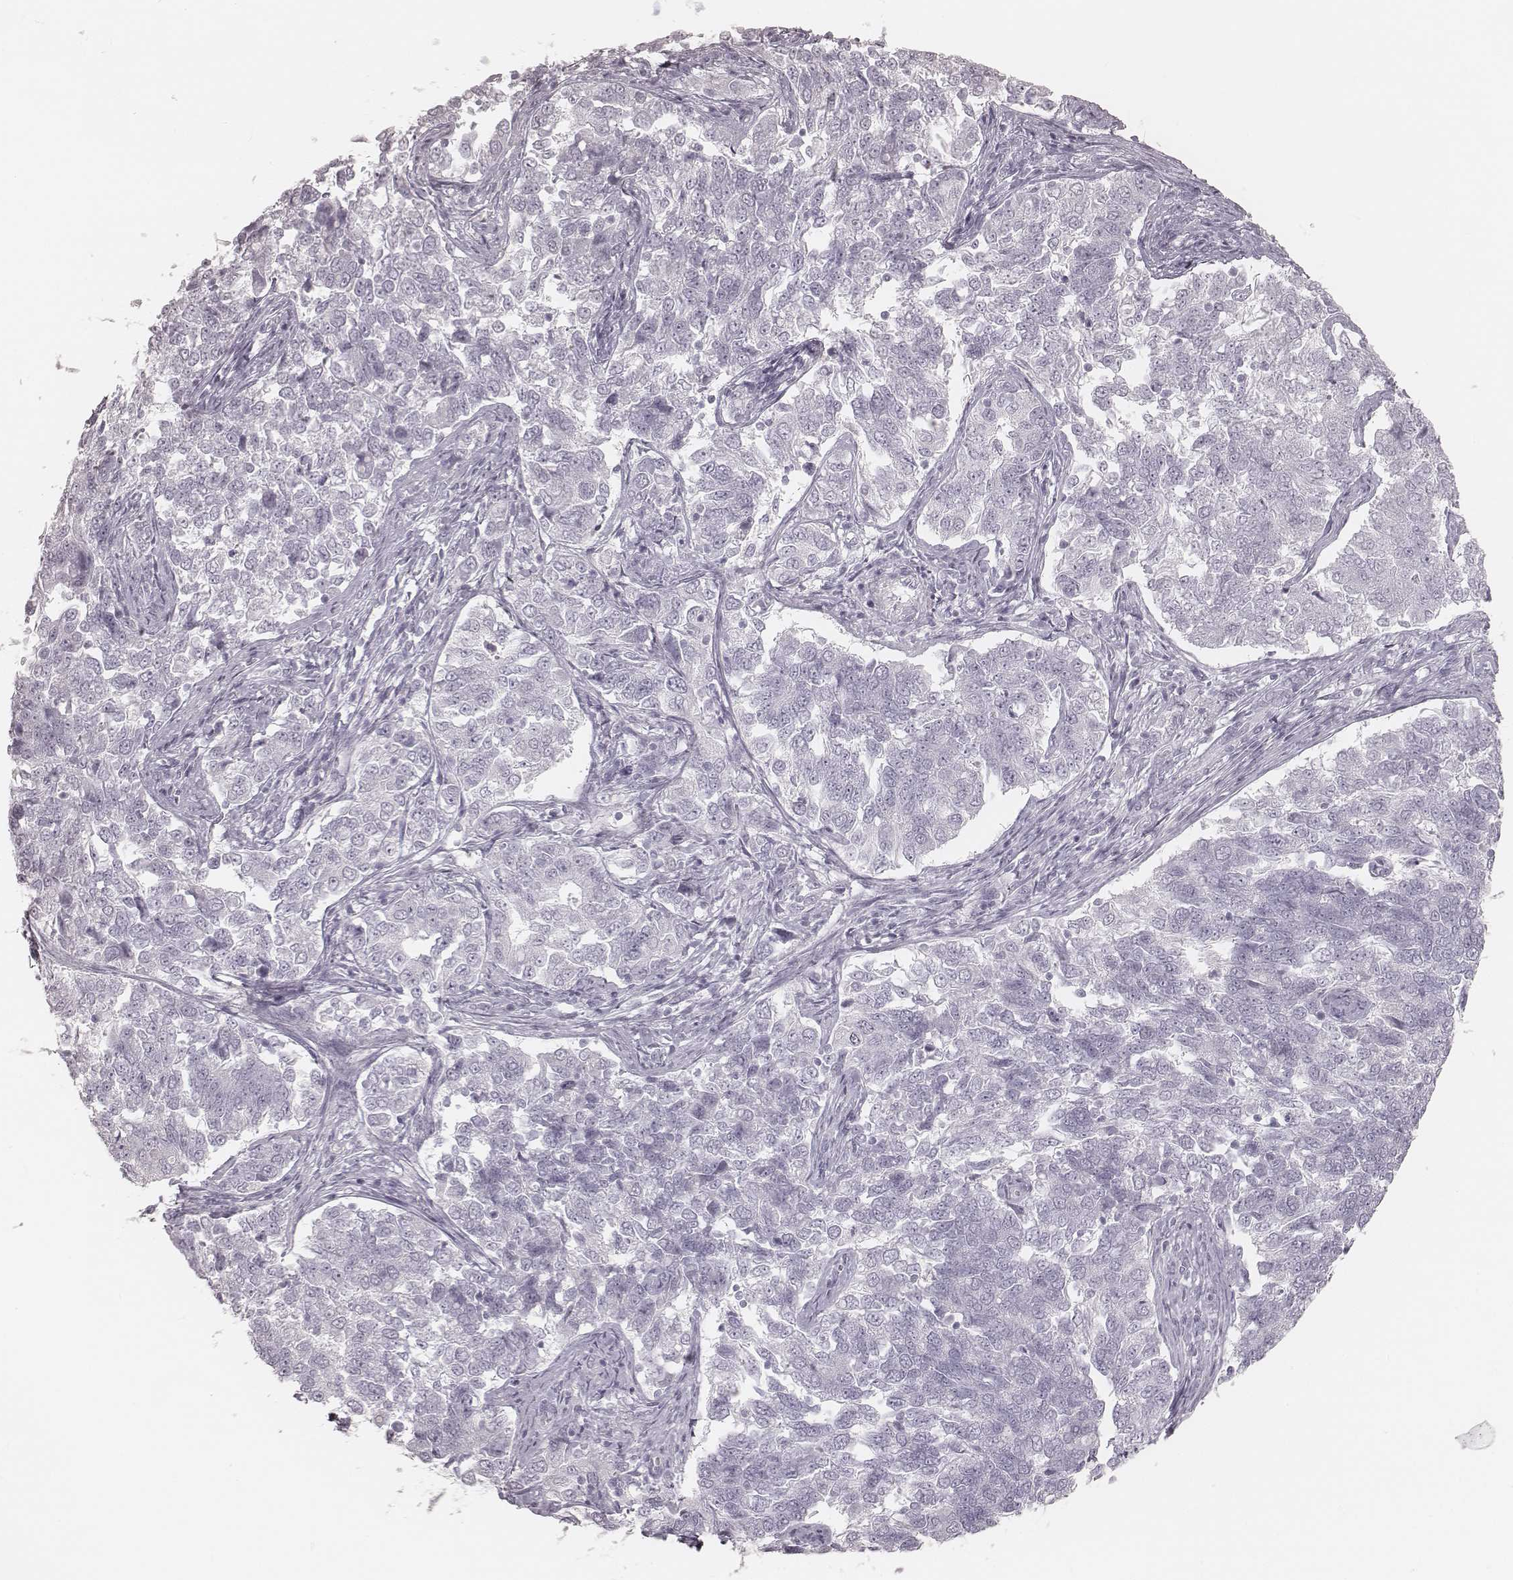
{"staining": {"intensity": "negative", "quantity": "none", "location": "none"}, "tissue": "endometrial cancer", "cell_type": "Tumor cells", "image_type": "cancer", "snomed": [{"axis": "morphology", "description": "Adenocarcinoma, NOS"}, {"axis": "topography", "description": "Endometrium"}], "caption": "A micrograph of endometrial adenocarcinoma stained for a protein shows no brown staining in tumor cells.", "gene": "KRT82", "patient": {"sex": "female", "age": 43}}